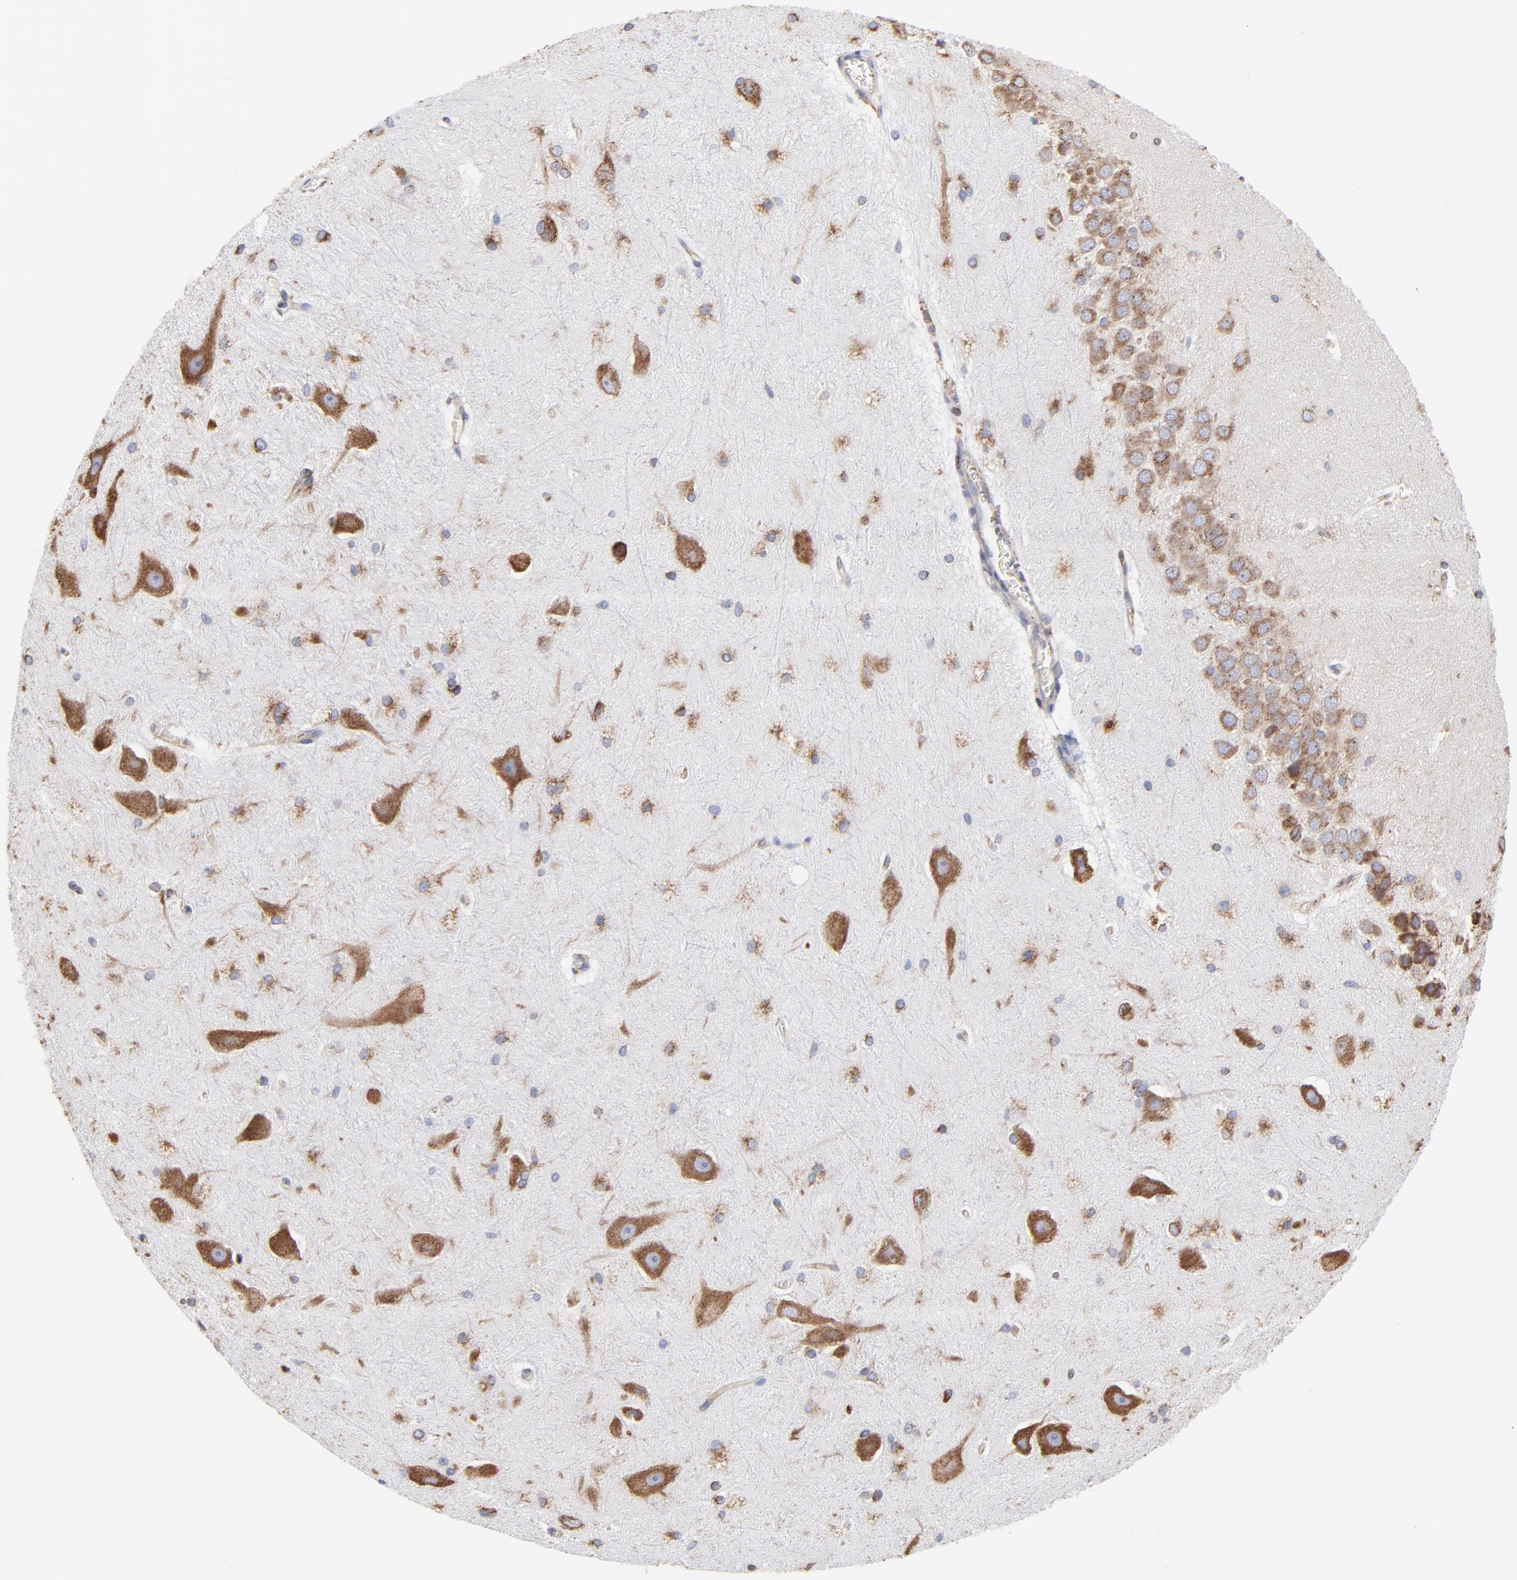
{"staining": {"intensity": "moderate", "quantity": "<25%", "location": "cytoplasmic/membranous"}, "tissue": "hippocampus", "cell_type": "Glial cells", "image_type": "normal", "snomed": [{"axis": "morphology", "description": "Normal tissue, NOS"}, {"axis": "topography", "description": "Hippocampus"}], "caption": "Protein staining displays moderate cytoplasmic/membranous expression in about <25% of glial cells in unremarkable hippocampus.", "gene": "LMAN1", "patient": {"sex": "female", "age": 19}}